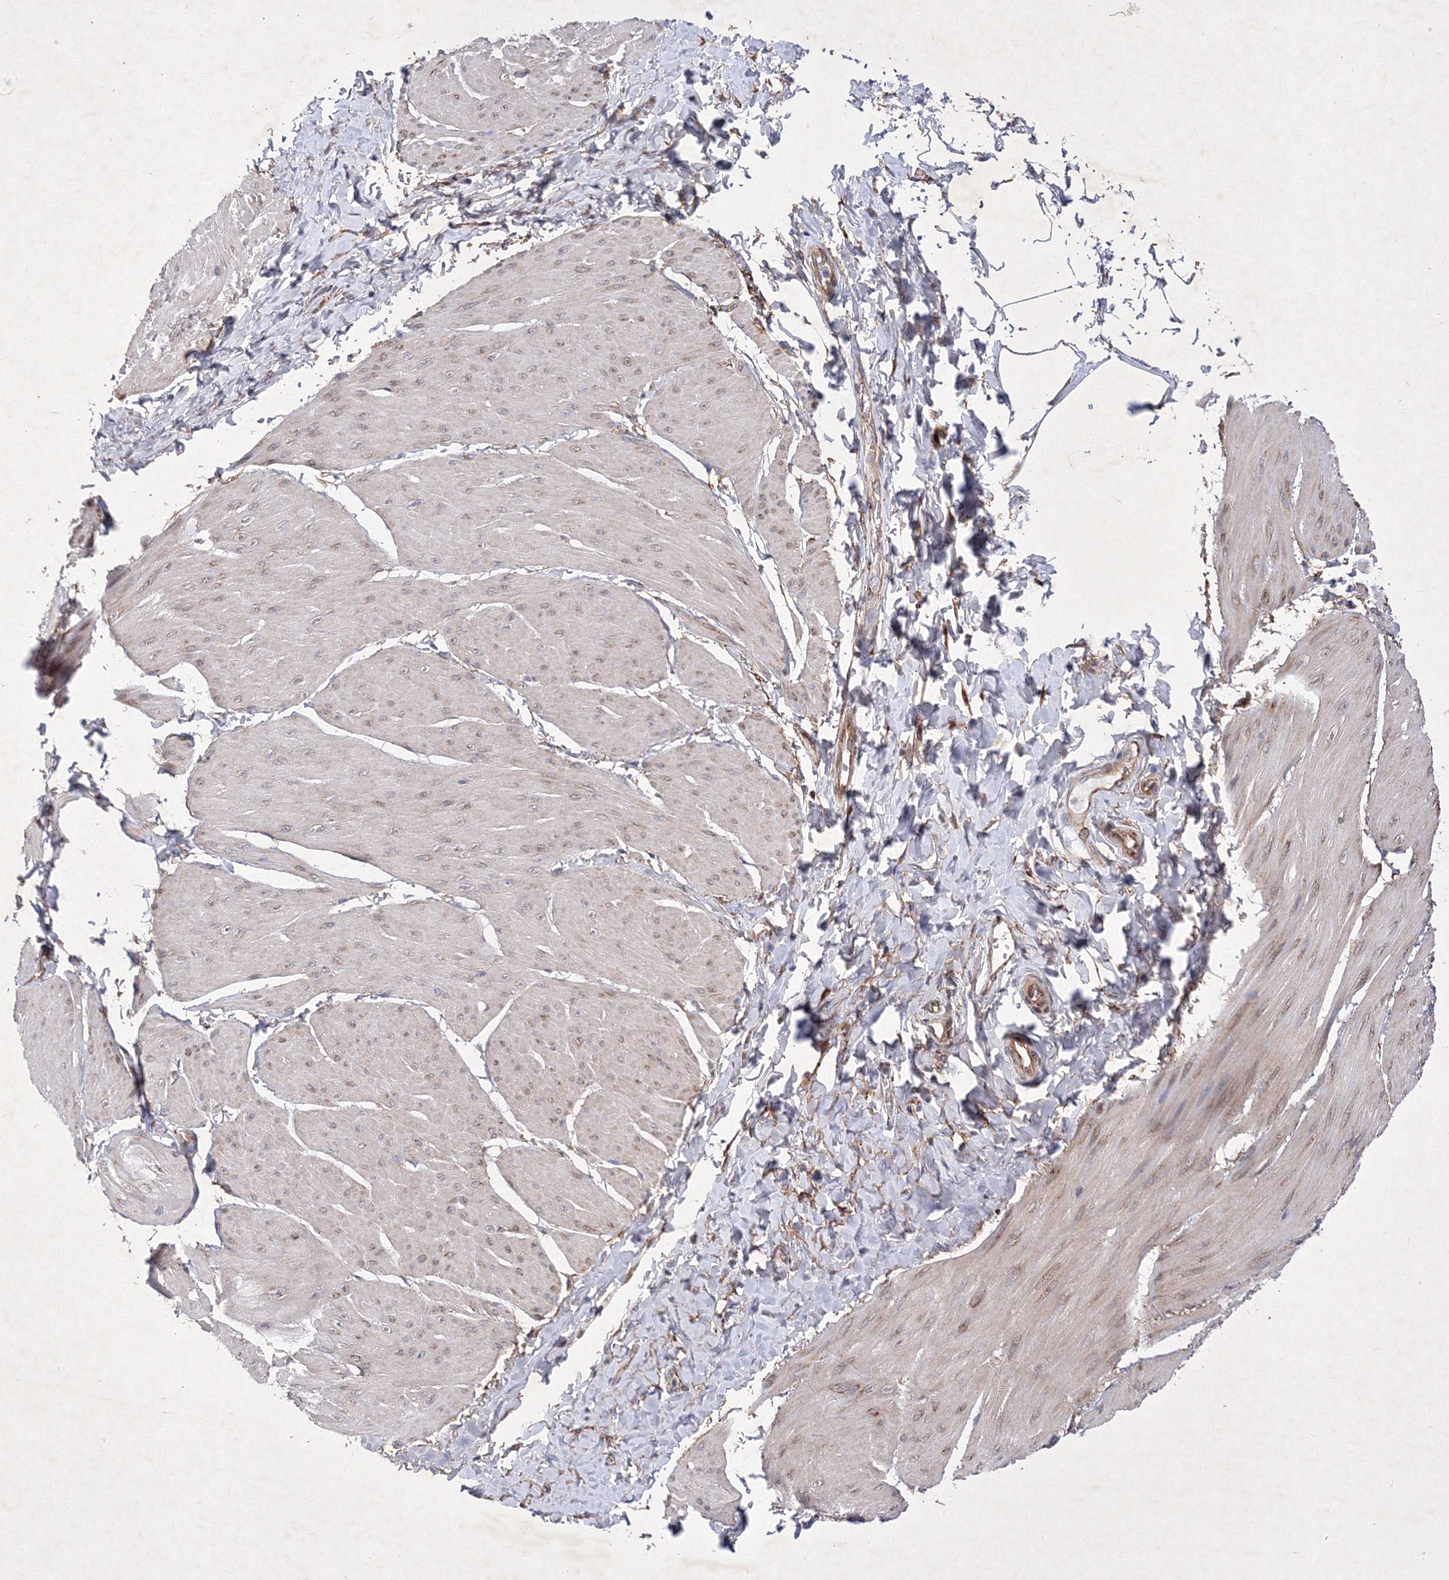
{"staining": {"intensity": "negative", "quantity": "none", "location": "none"}, "tissue": "smooth muscle", "cell_type": "Smooth muscle cells", "image_type": "normal", "snomed": [{"axis": "morphology", "description": "Urothelial carcinoma, High grade"}, {"axis": "topography", "description": "Urinary bladder"}], "caption": "This is an IHC micrograph of normal human smooth muscle. There is no staining in smooth muscle cells.", "gene": "SNX18", "patient": {"sex": "male", "age": 46}}